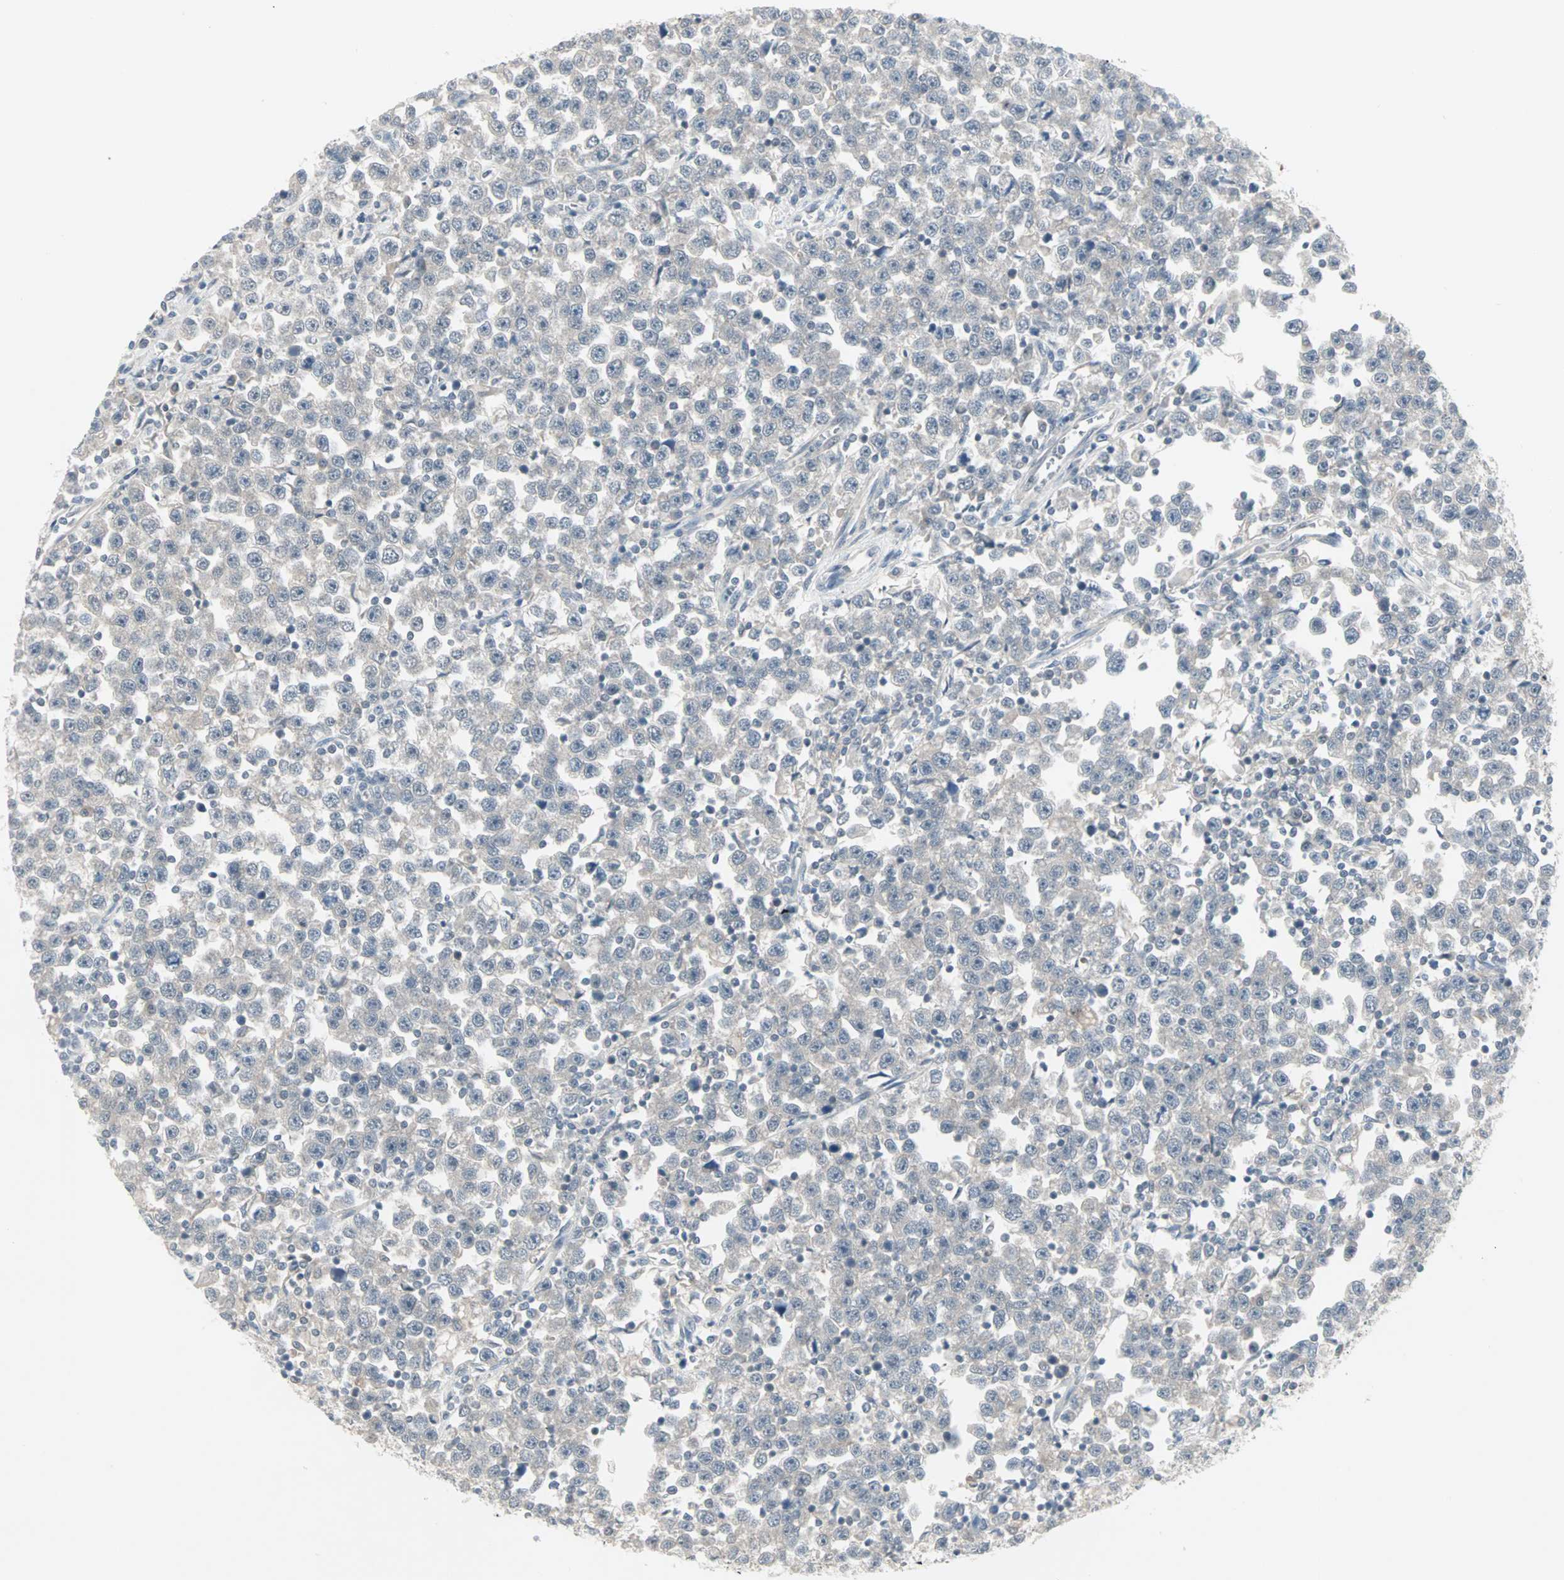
{"staining": {"intensity": "negative", "quantity": "none", "location": "none"}, "tissue": "testis cancer", "cell_type": "Tumor cells", "image_type": "cancer", "snomed": [{"axis": "morphology", "description": "Seminoma, NOS"}, {"axis": "topography", "description": "Testis"}], "caption": "The IHC micrograph has no significant staining in tumor cells of testis seminoma tissue.", "gene": "PTPA", "patient": {"sex": "male", "age": 43}}